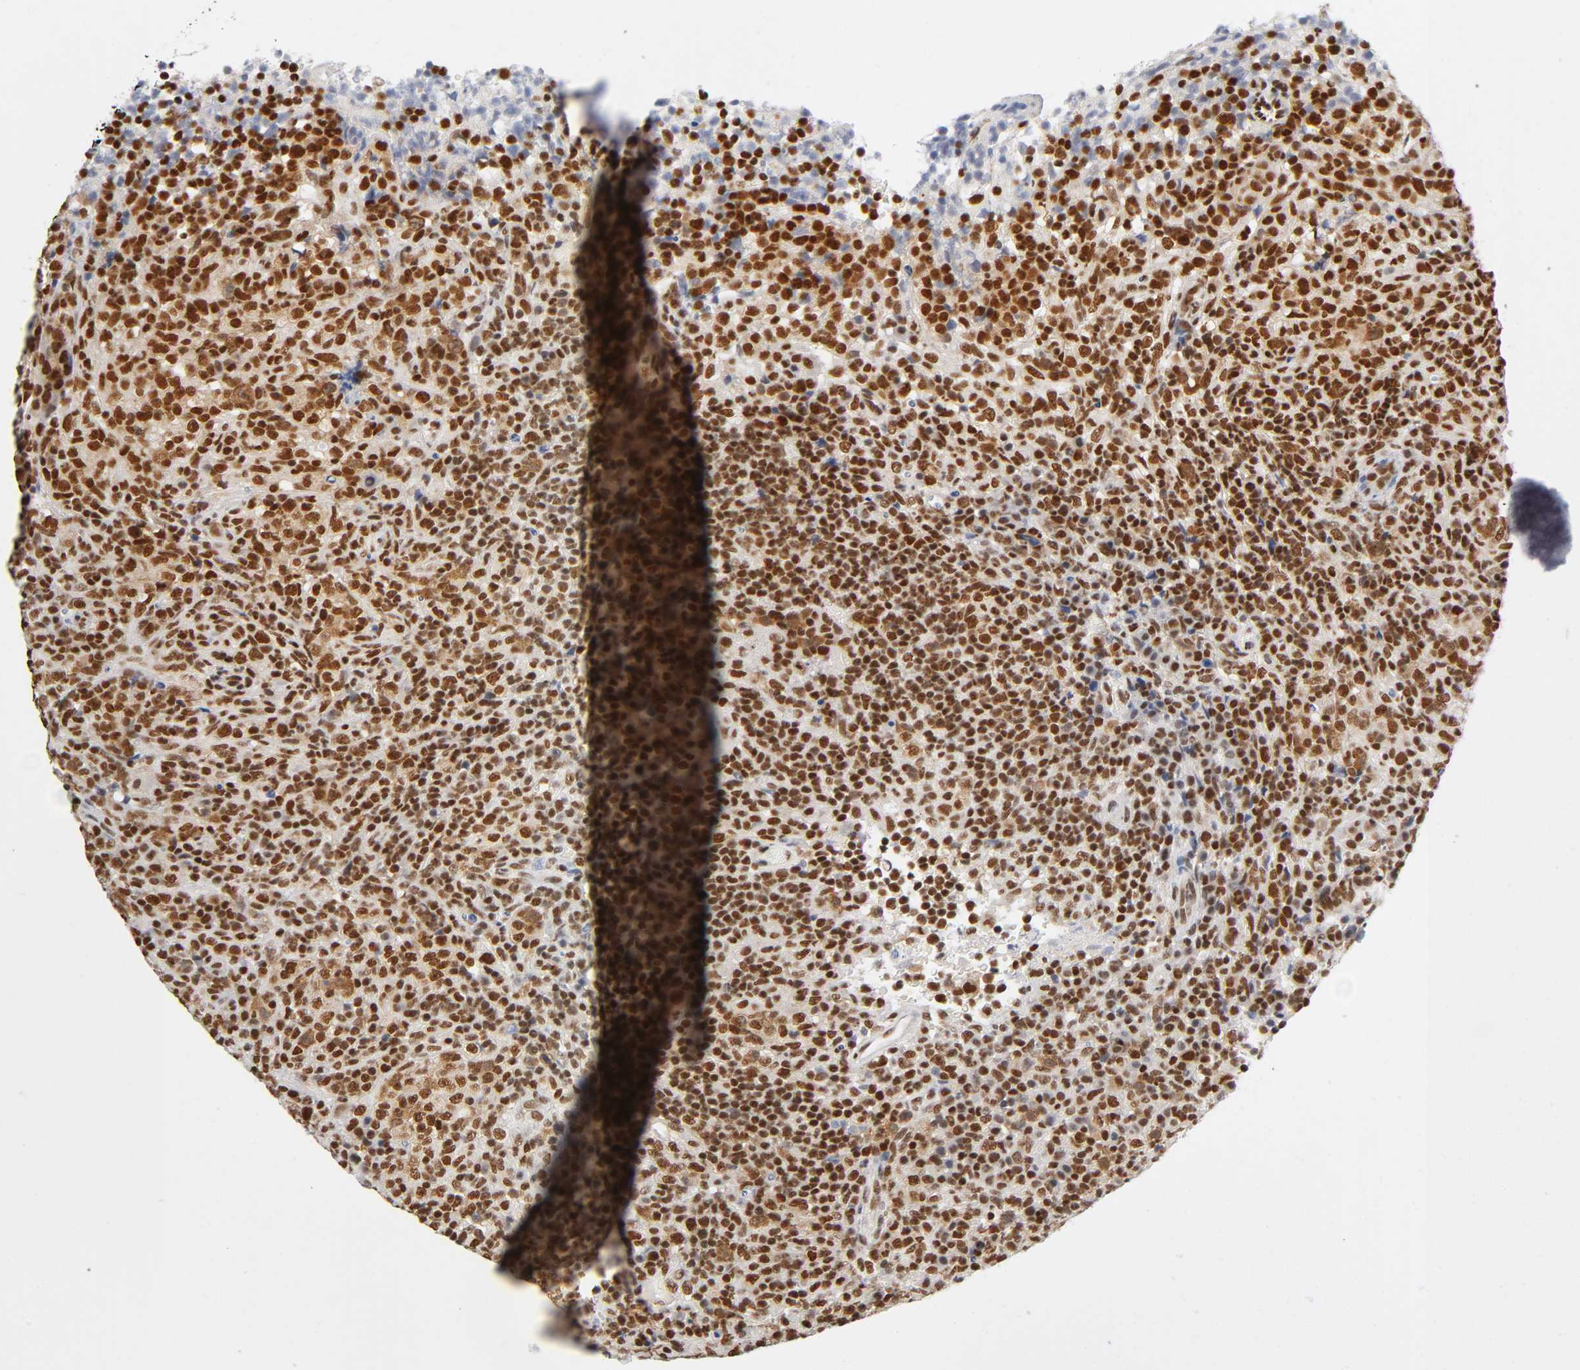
{"staining": {"intensity": "strong", "quantity": ">75%", "location": "nuclear"}, "tissue": "lymphoma", "cell_type": "Tumor cells", "image_type": "cancer", "snomed": [{"axis": "morphology", "description": "Malignant lymphoma, non-Hodgkin's type, High grade"}, {"axis": "topography", "description": "Lymph node"}], "caption": "There is high levels of strong nuclear staining in tumor cells of lymphoma, as demonstrated by immunohistochemical staining (brown color).", "gene": "ILKAP", "patient": {"sex": "female", "age": 76}}